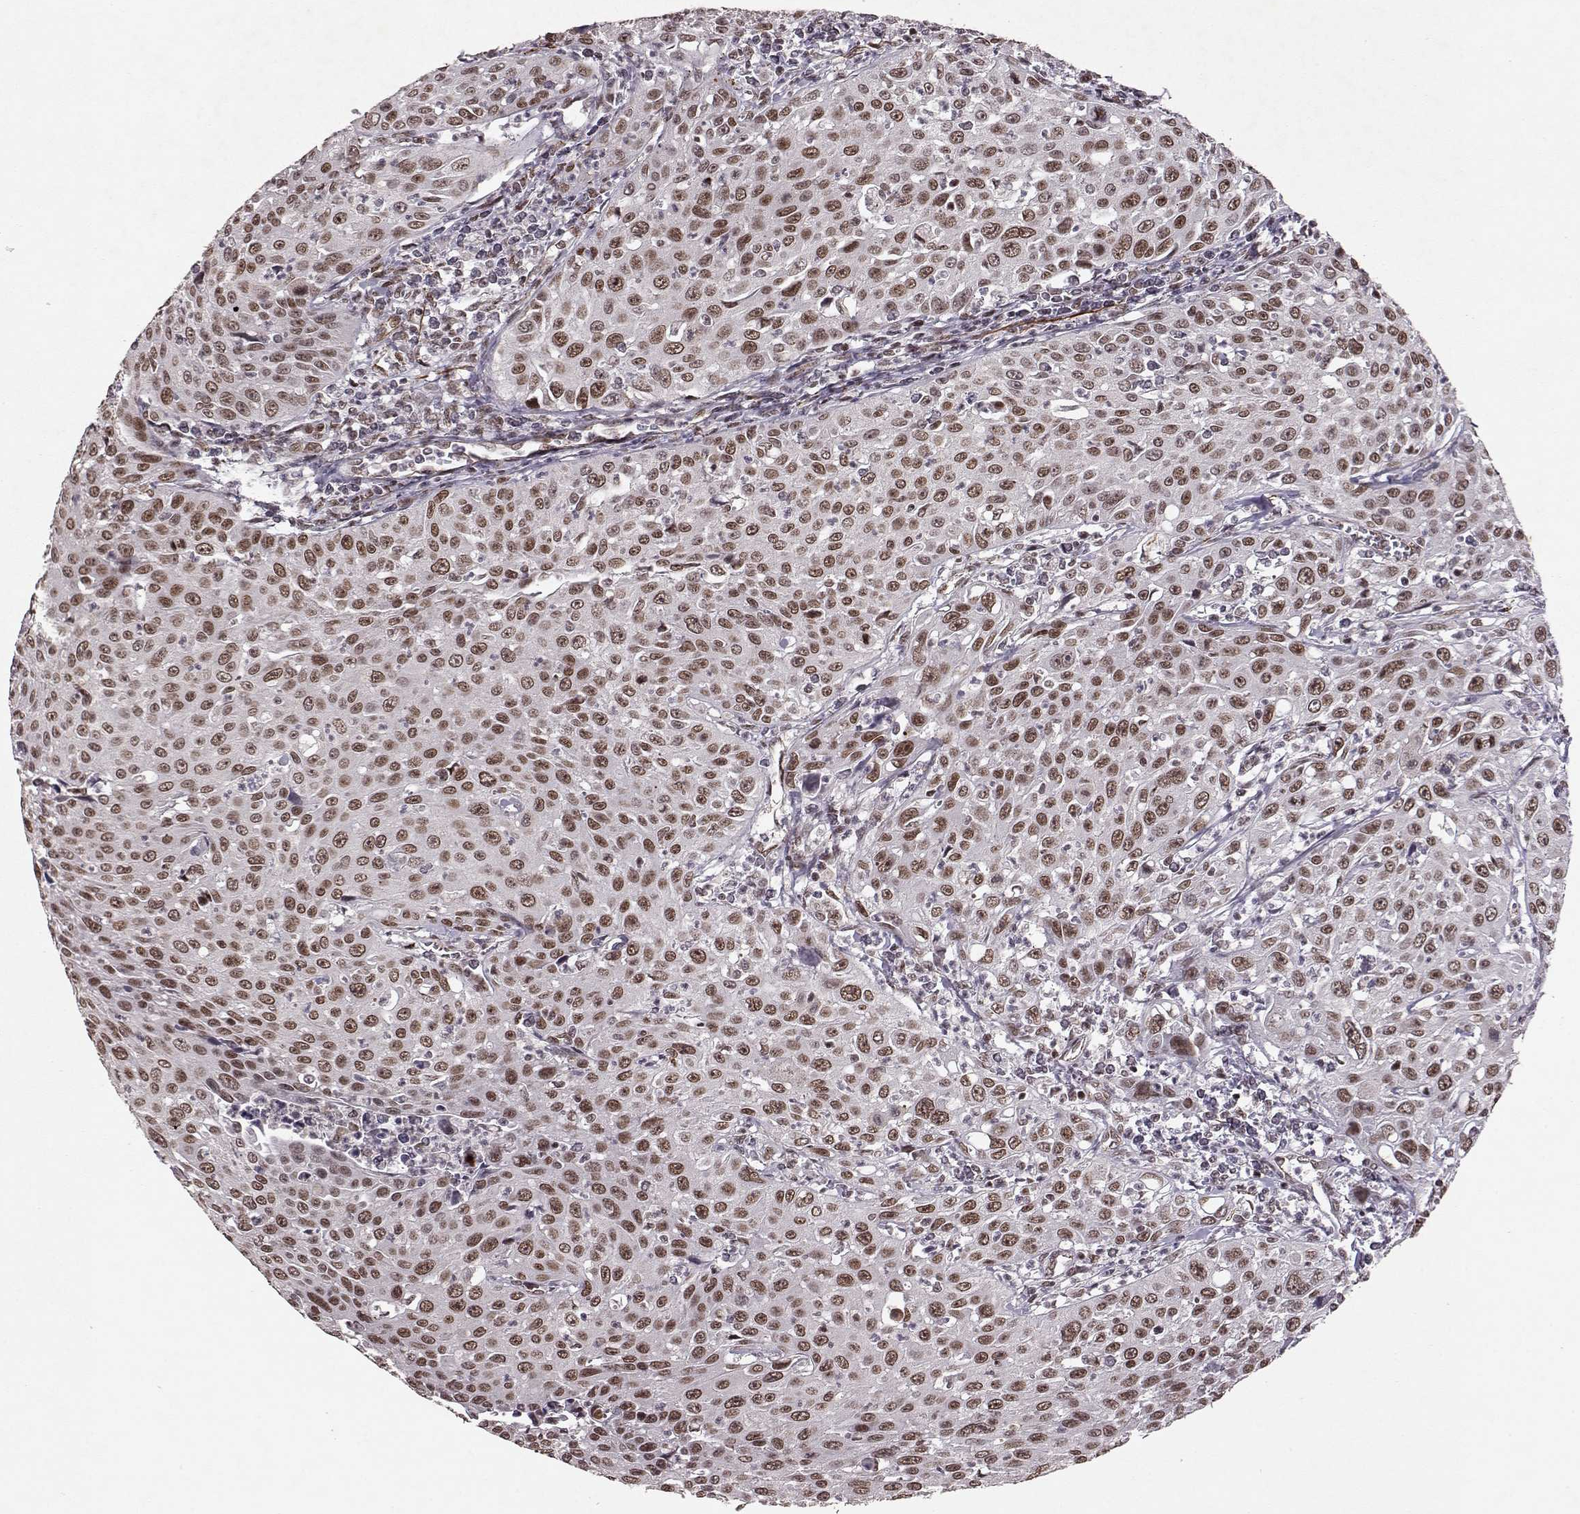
{"staining": {"intensity": "moderate", "quantity": ">75%", "location": "nuclear"}, "tissue": "cervical cancer", "cell_type": "Tumor cells", "image_type": "cancer", "snomed": [{"axis": "morphology", "description": "Squamous cell carcinoma, NOS"}, {"axis": "topography", "description": "Cervix"}], "caption": "An image of human cervical cancer (squamous cell carcinoma) stained for a protein exhibits moderate nuclear brown staining in tumor cells. The protein is shown in brown color, while the nuclei are stained blue.", "gene": "RRAGD", "patient": {"sex": "female", "age": 26}}